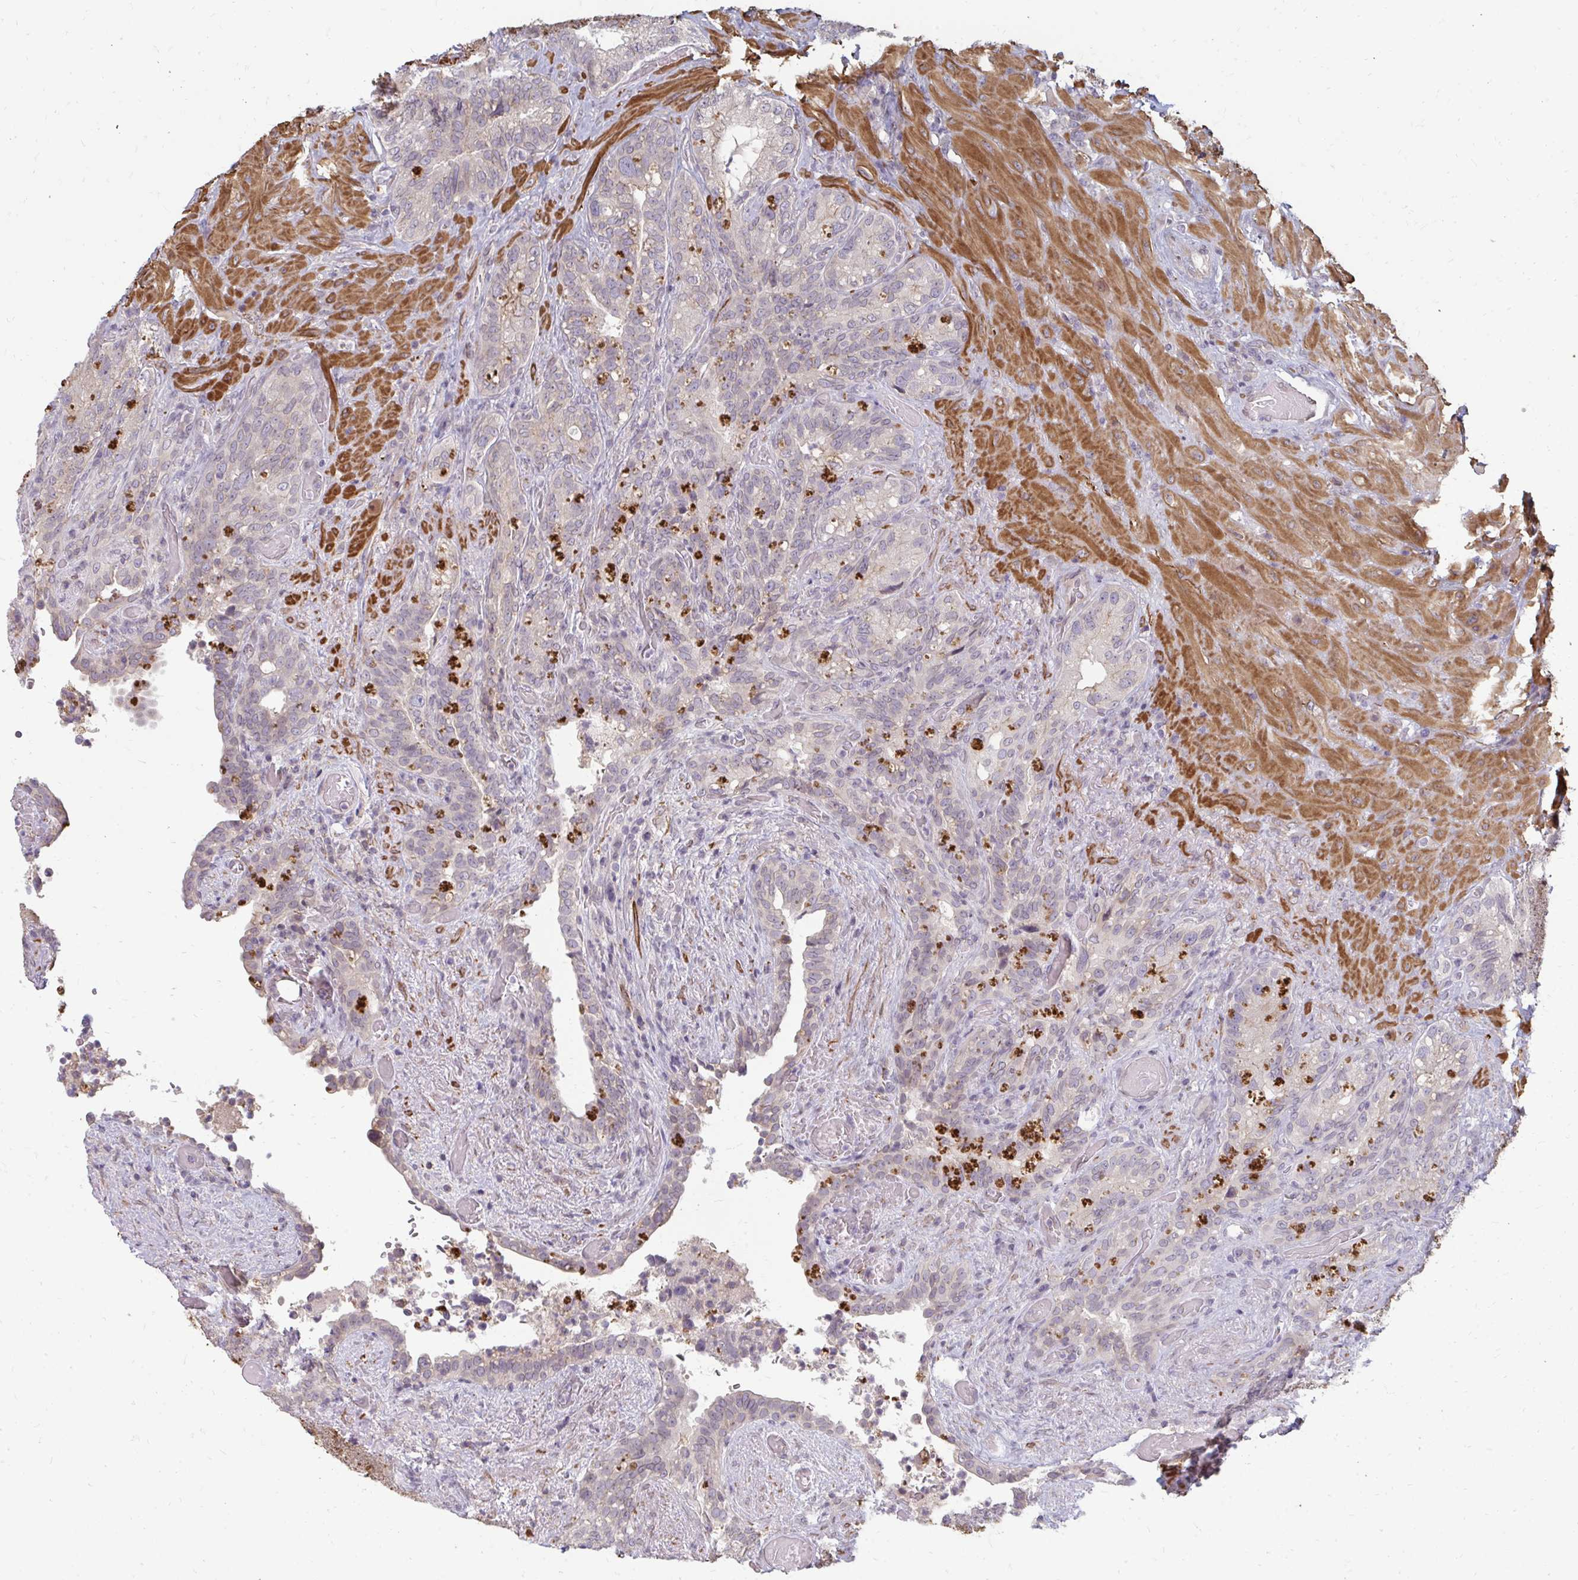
{"staining": {"intensity": "weak", "quantity": "25%-75%", "location": "cytoplasmic/membranous"}, "tissue": "seminal vesicle", "cell_type": "Glandular cells", "image_type": "normal", "snomed": [{"axis": "morphology", "description": "Normal tissue, NOS"}, {"axis": "topography", "description": "Seminal veicle"}], "caption": "The immunohistochemical stain shows weak cytoplasmic/membranous positivity in glandular cells of normal seminal vesicle.", "gene": "GPC5", "patient": {"sex": "male", "age": 68}}